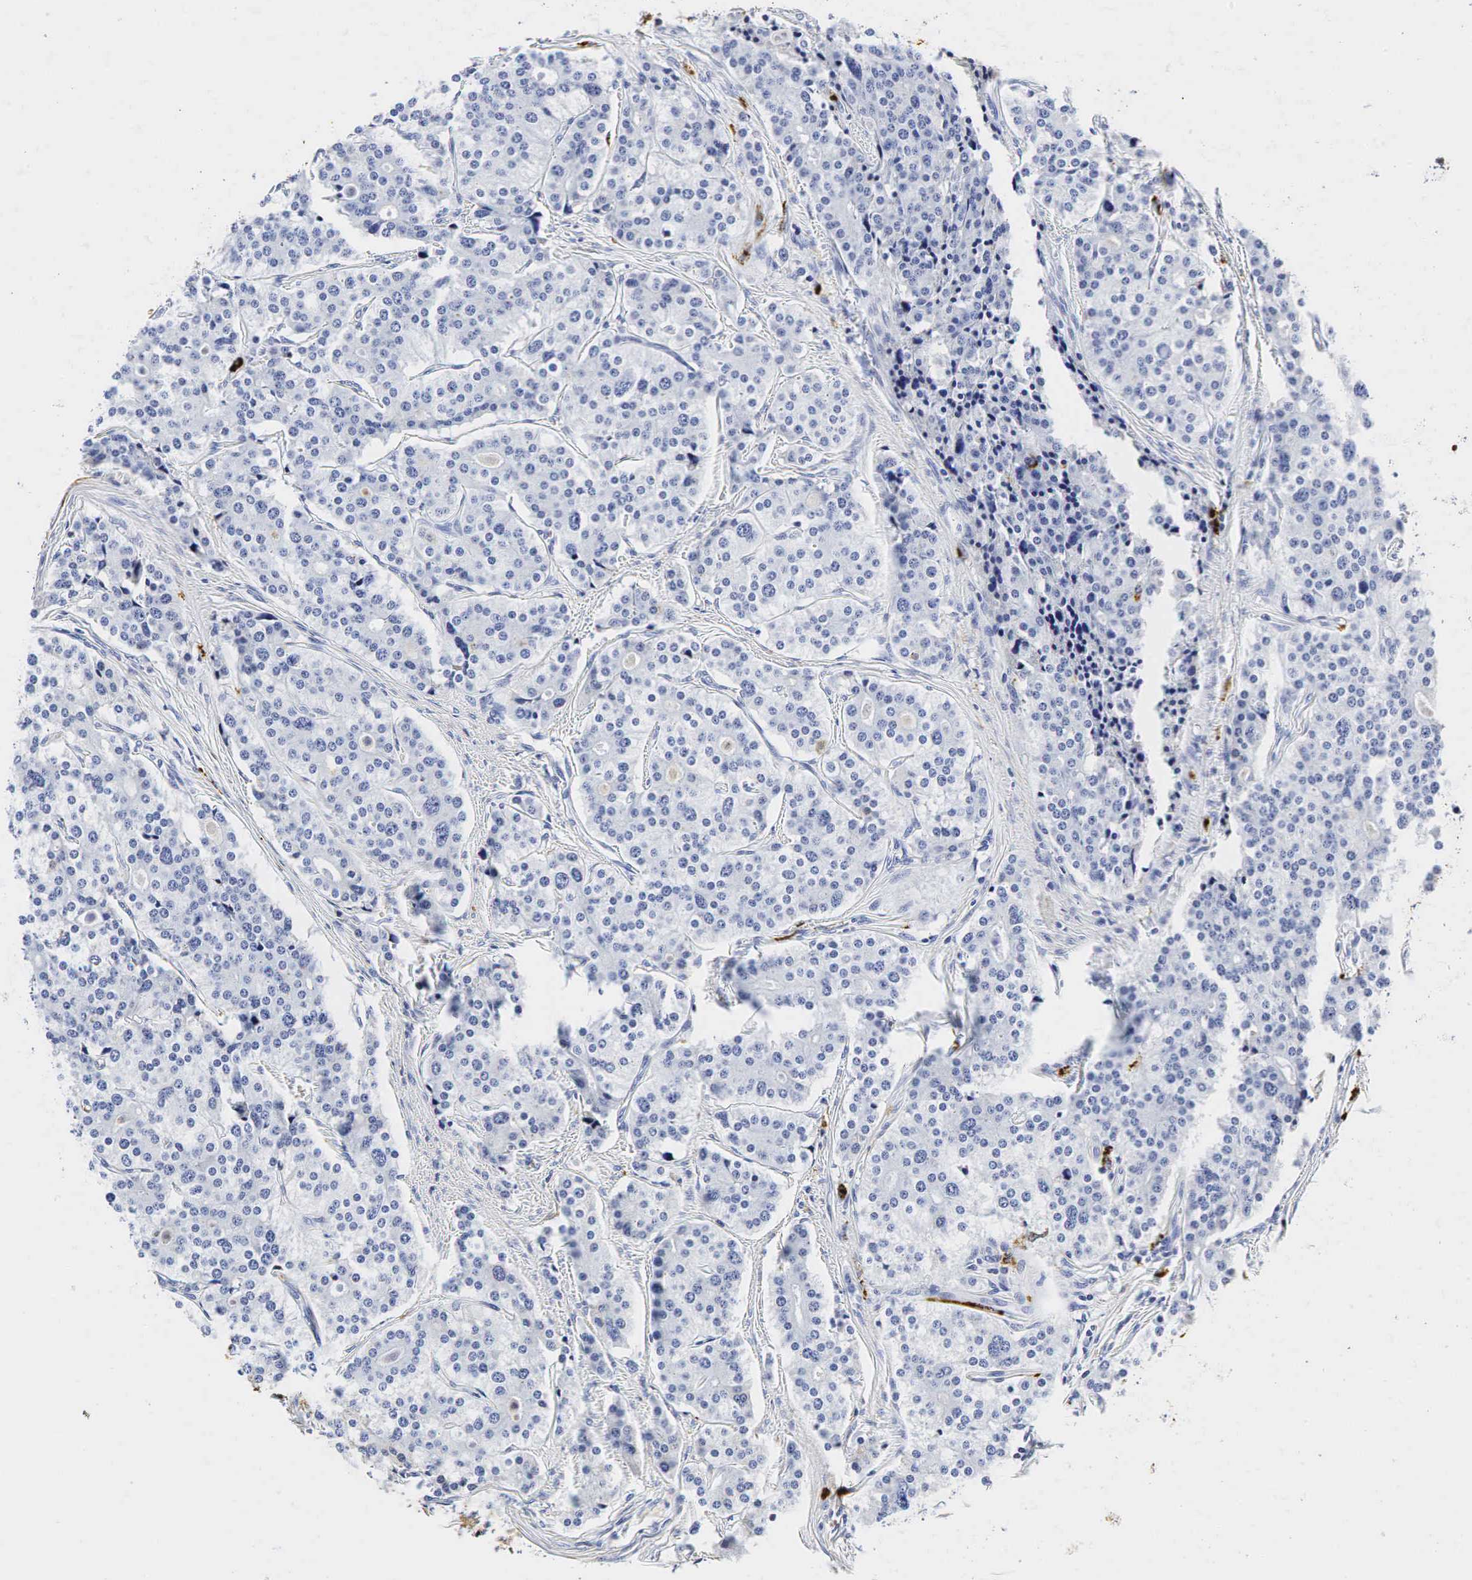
{"staining": {"intensity": "negative", "quantity": "none", "location": "none"}, "tissue": "carcinoid", "cell_type": "Tumor cells", "image_type": "cancer", "snomed": [{"axis": "morphology", "description": "Carcinoid, malignant, NOS"}, {"axis": "topography", "description": "Small intestine"}], "caption": "A histopathology image of human carcinoid is negative for staining in tumor cells.", "gene": "LYZ", "patient": {"sex": "male", "age": 63}}